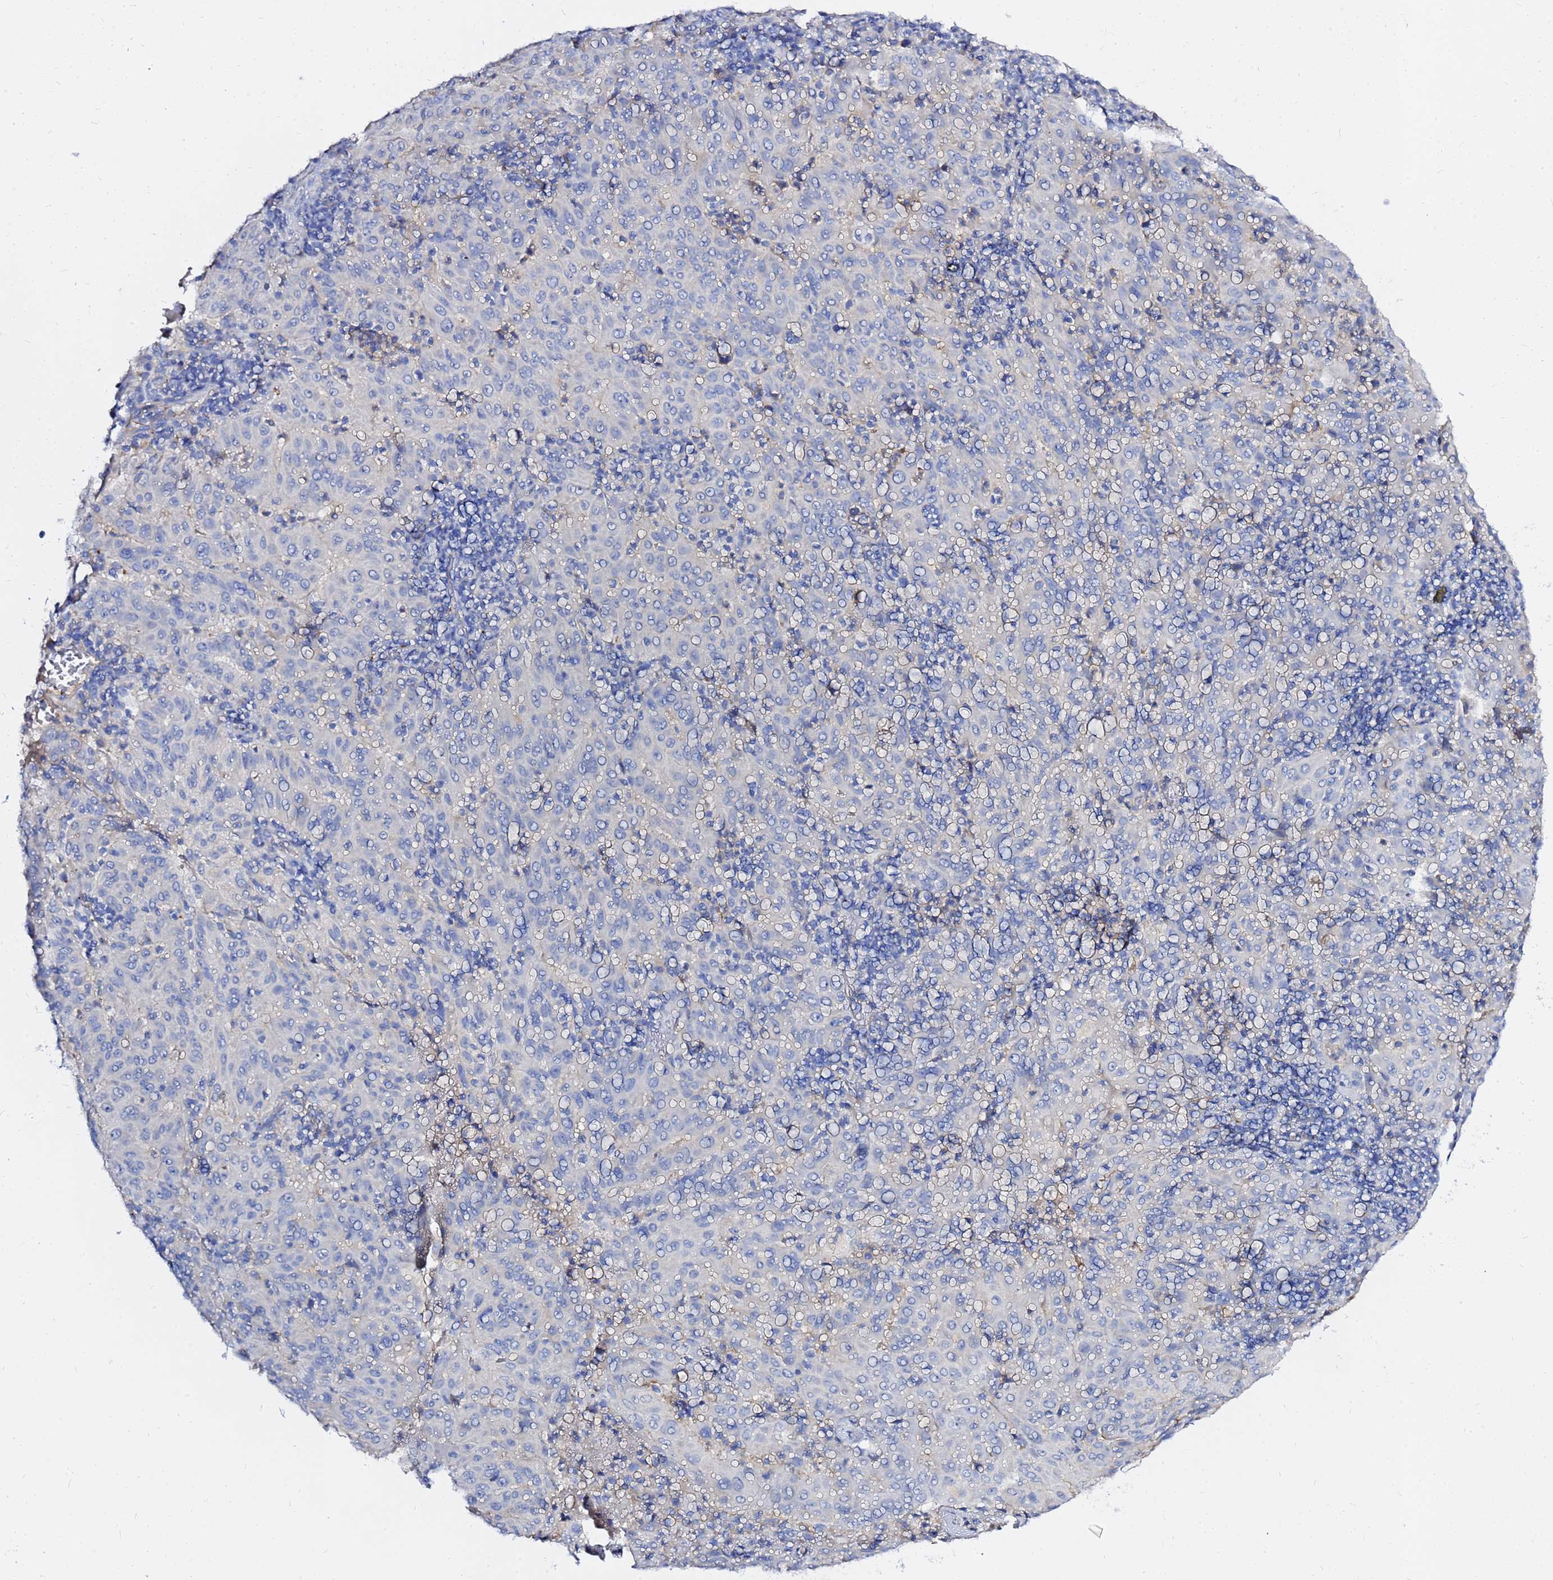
{"staining": {"intensity": "negative", "quantity": "none", "location": "none"}, "tissue": "pancreatic cancer", "cell_type": "Tumor cells", "image_type": "cancer", "snomed": [{"axis": "morphology", "description": "Adenocarcinoma, NOS"}, {"axis": "topography", "description": "Pancreas"}], "caption": "Immunohistochemistry (IHC) micrograph of adenocarcinoma (pancreatic) stained for a protein (brown), which demonstrates no positivity in tumor cells.", "gene": "ZNF552", "patient": {"sex": "male", "age": 63}}